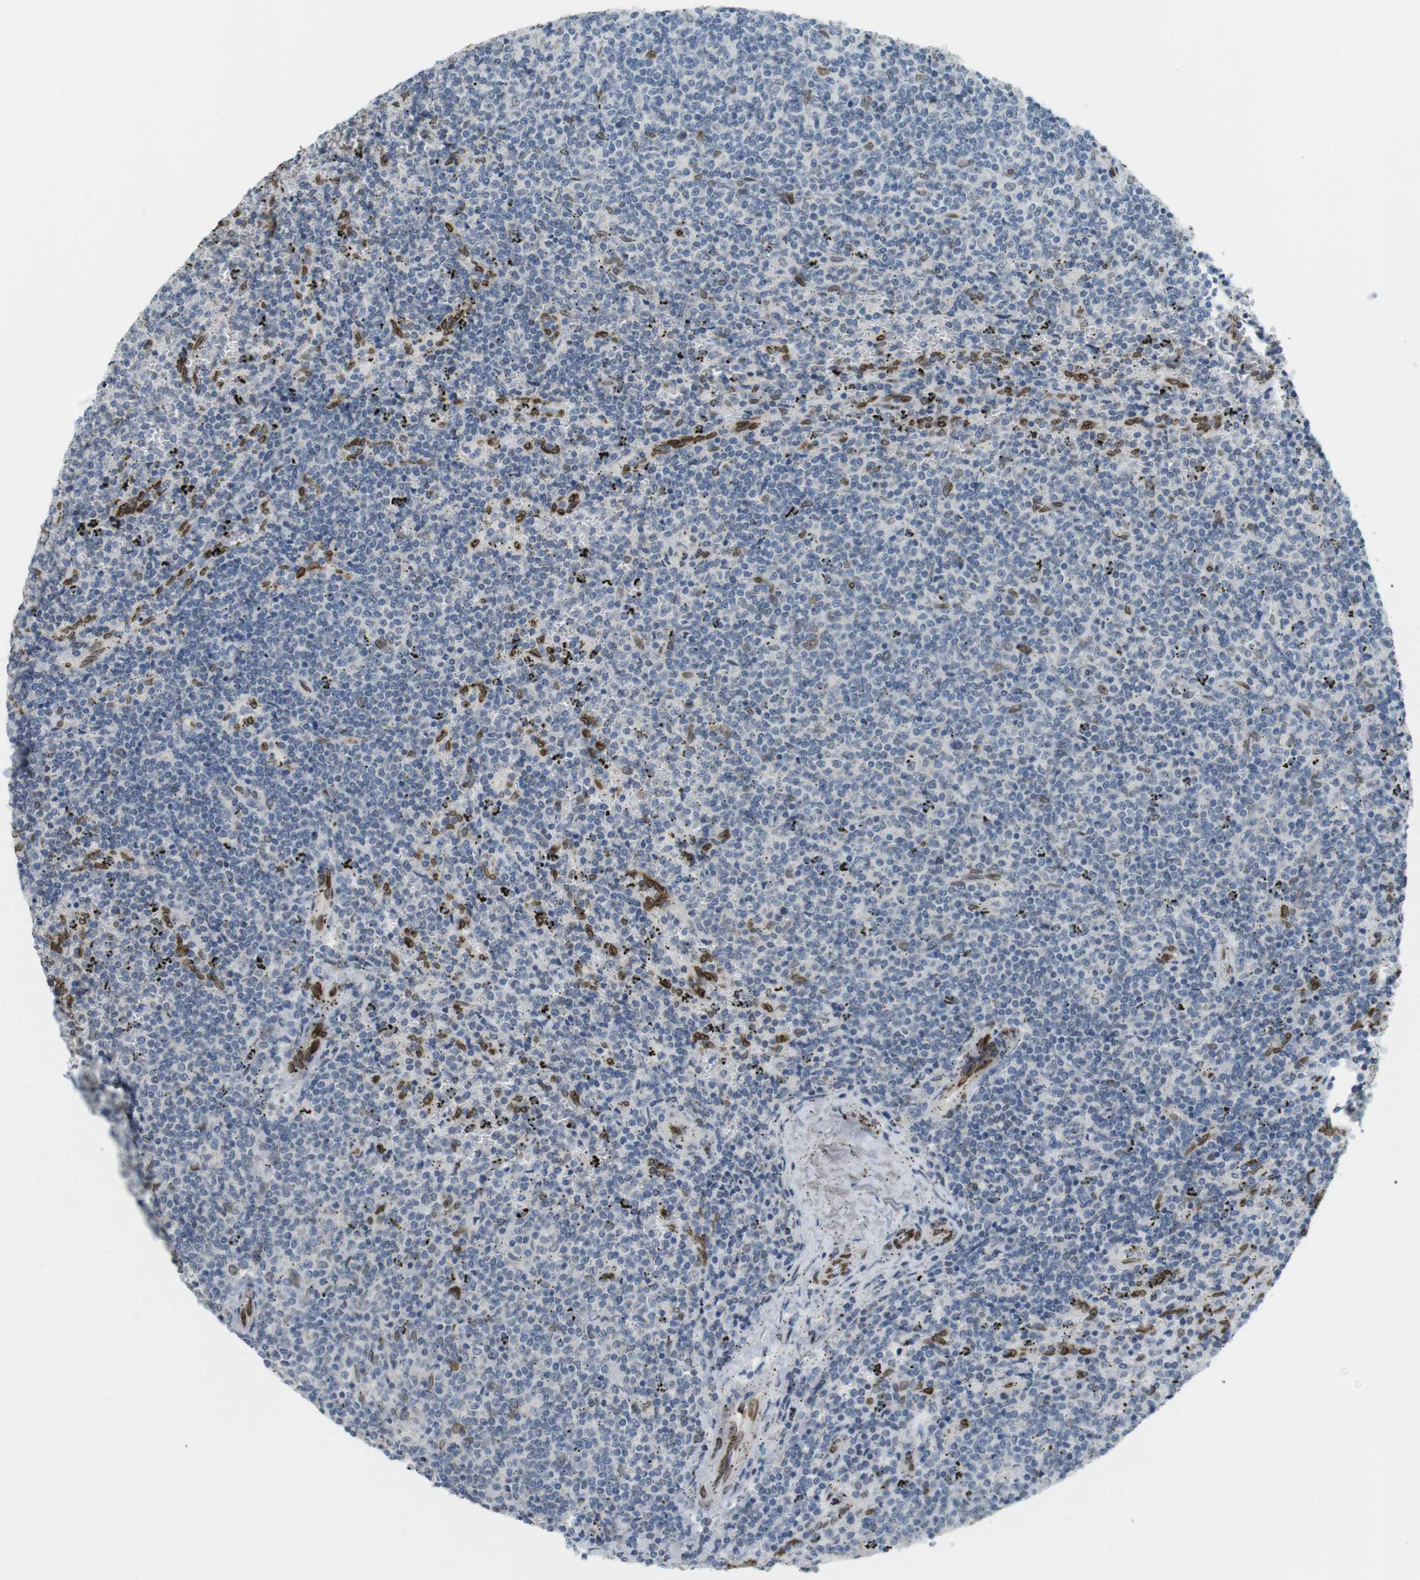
{"staining": {"intensity": "negative", "quantity": "none", "location": "none"}, "tissue": "lymphoma", "cell_type": "Tumor cells", "image_type": "cancer", "snomed": [{"axis": "morphology", "description": "Malignant lymphoma, non-Hodgkin's type, Low grade"}, {"axis": "topography", "description": "Spleen"}], "caption": "A micrograph of human lymphoma is negative for staining in tumor cells. (DAB (3,3'-diaminobenzidine) IHC, high magnification).", "gene": "ARL6IP6", "patient": {"sex": "female", "age": 50}}